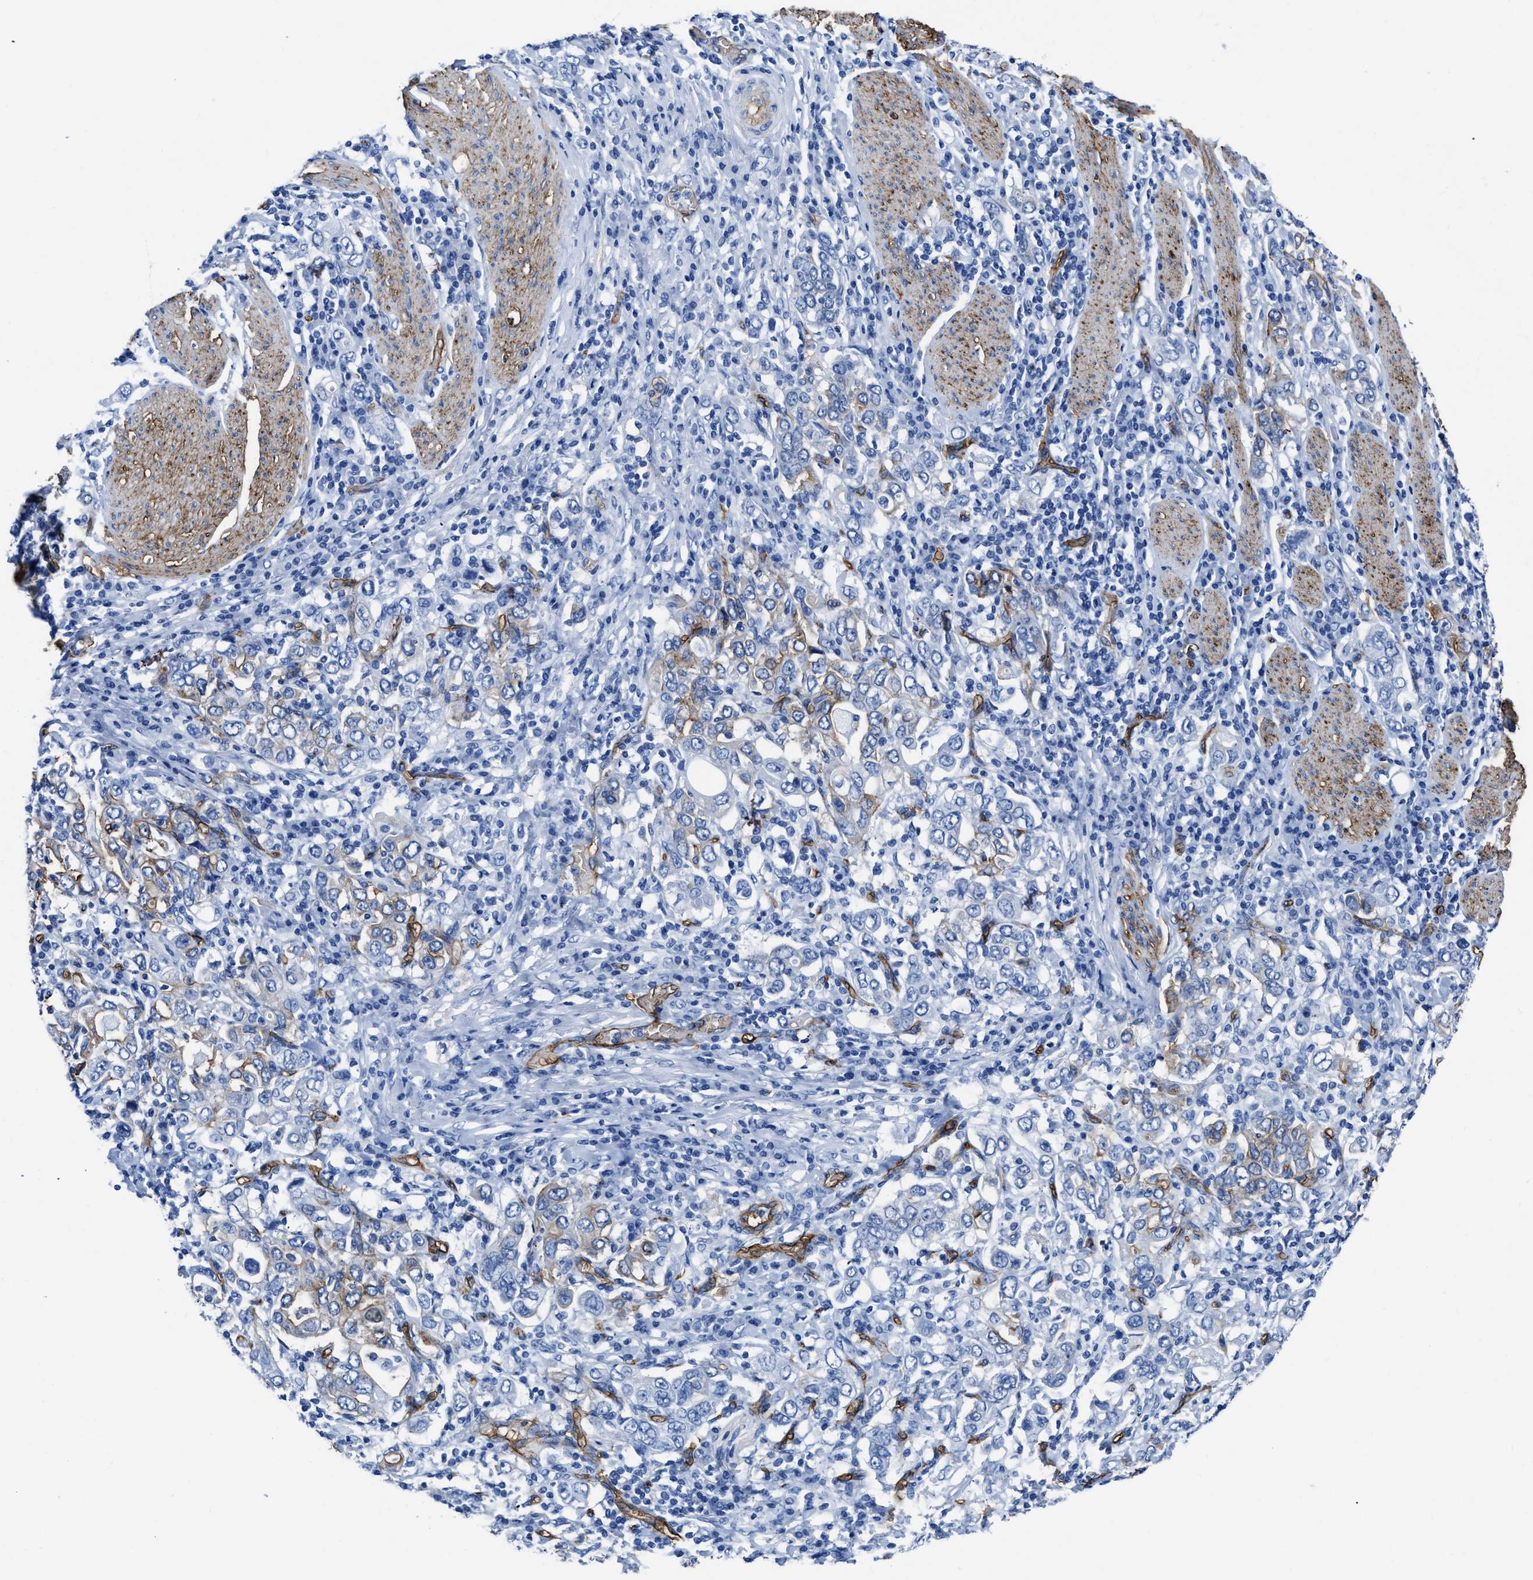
{"staining": {"intensity": "negative", "quantity": "none", "location": "none"}, "tissue": "stomach cancer", "cell_type": "Tumor cells", "image_type": "cancer", "snomed": [{"axis": "morphology", "description": "Adenocarcinoma, NOS"}, {"axis": "topography", "description": "Stomach, upper"}], "caption": "Stomach adenocarcinoma was stained to show a protein in brown. There is no significant expression in tumor cells.", "gene": "AQP1", "patient": {"sex": "male", "age": 62}}